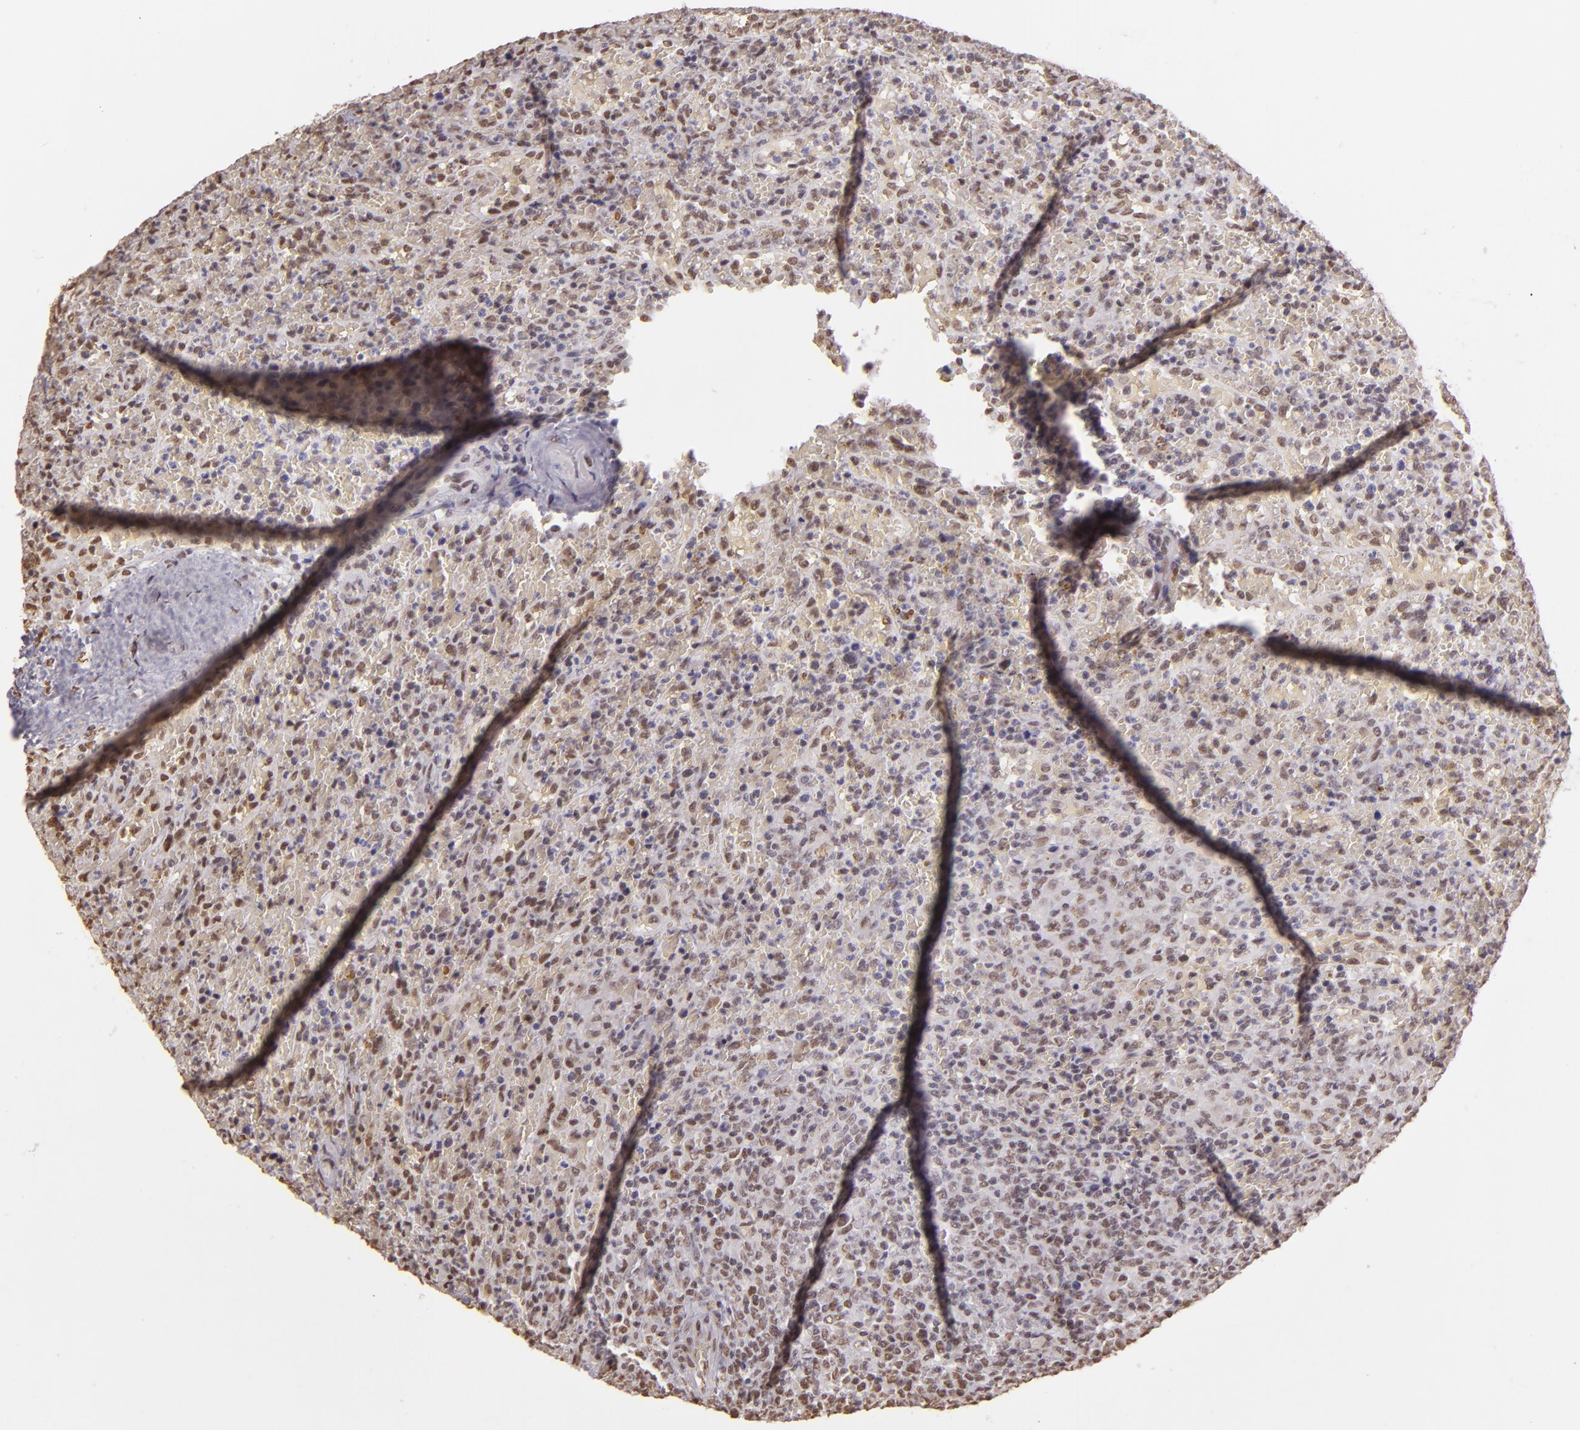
{"staining": {"intensity": "weak", "quantity": "25%-75%", "location": "nuclear"}, "tissue": "lymphoma", "cell_type": "Tumor cells", "image_type": "cancer", "snomed": [{"axis": "morphology", "description": "Malignant lymphoma, non-Hodgkin's type, High grade"}, {"axis": "topography", "description": "Spleen"}, {"axis": "topography", "description": "Lymph node"}], "caption": "Human lymphoma stained for a protein (brown) exhibits weak nuclear positive positivity in about 25%-75% of tumor cells.", "gene": "PAPOLA", "patient": {"sex": "female", "age": 70}}